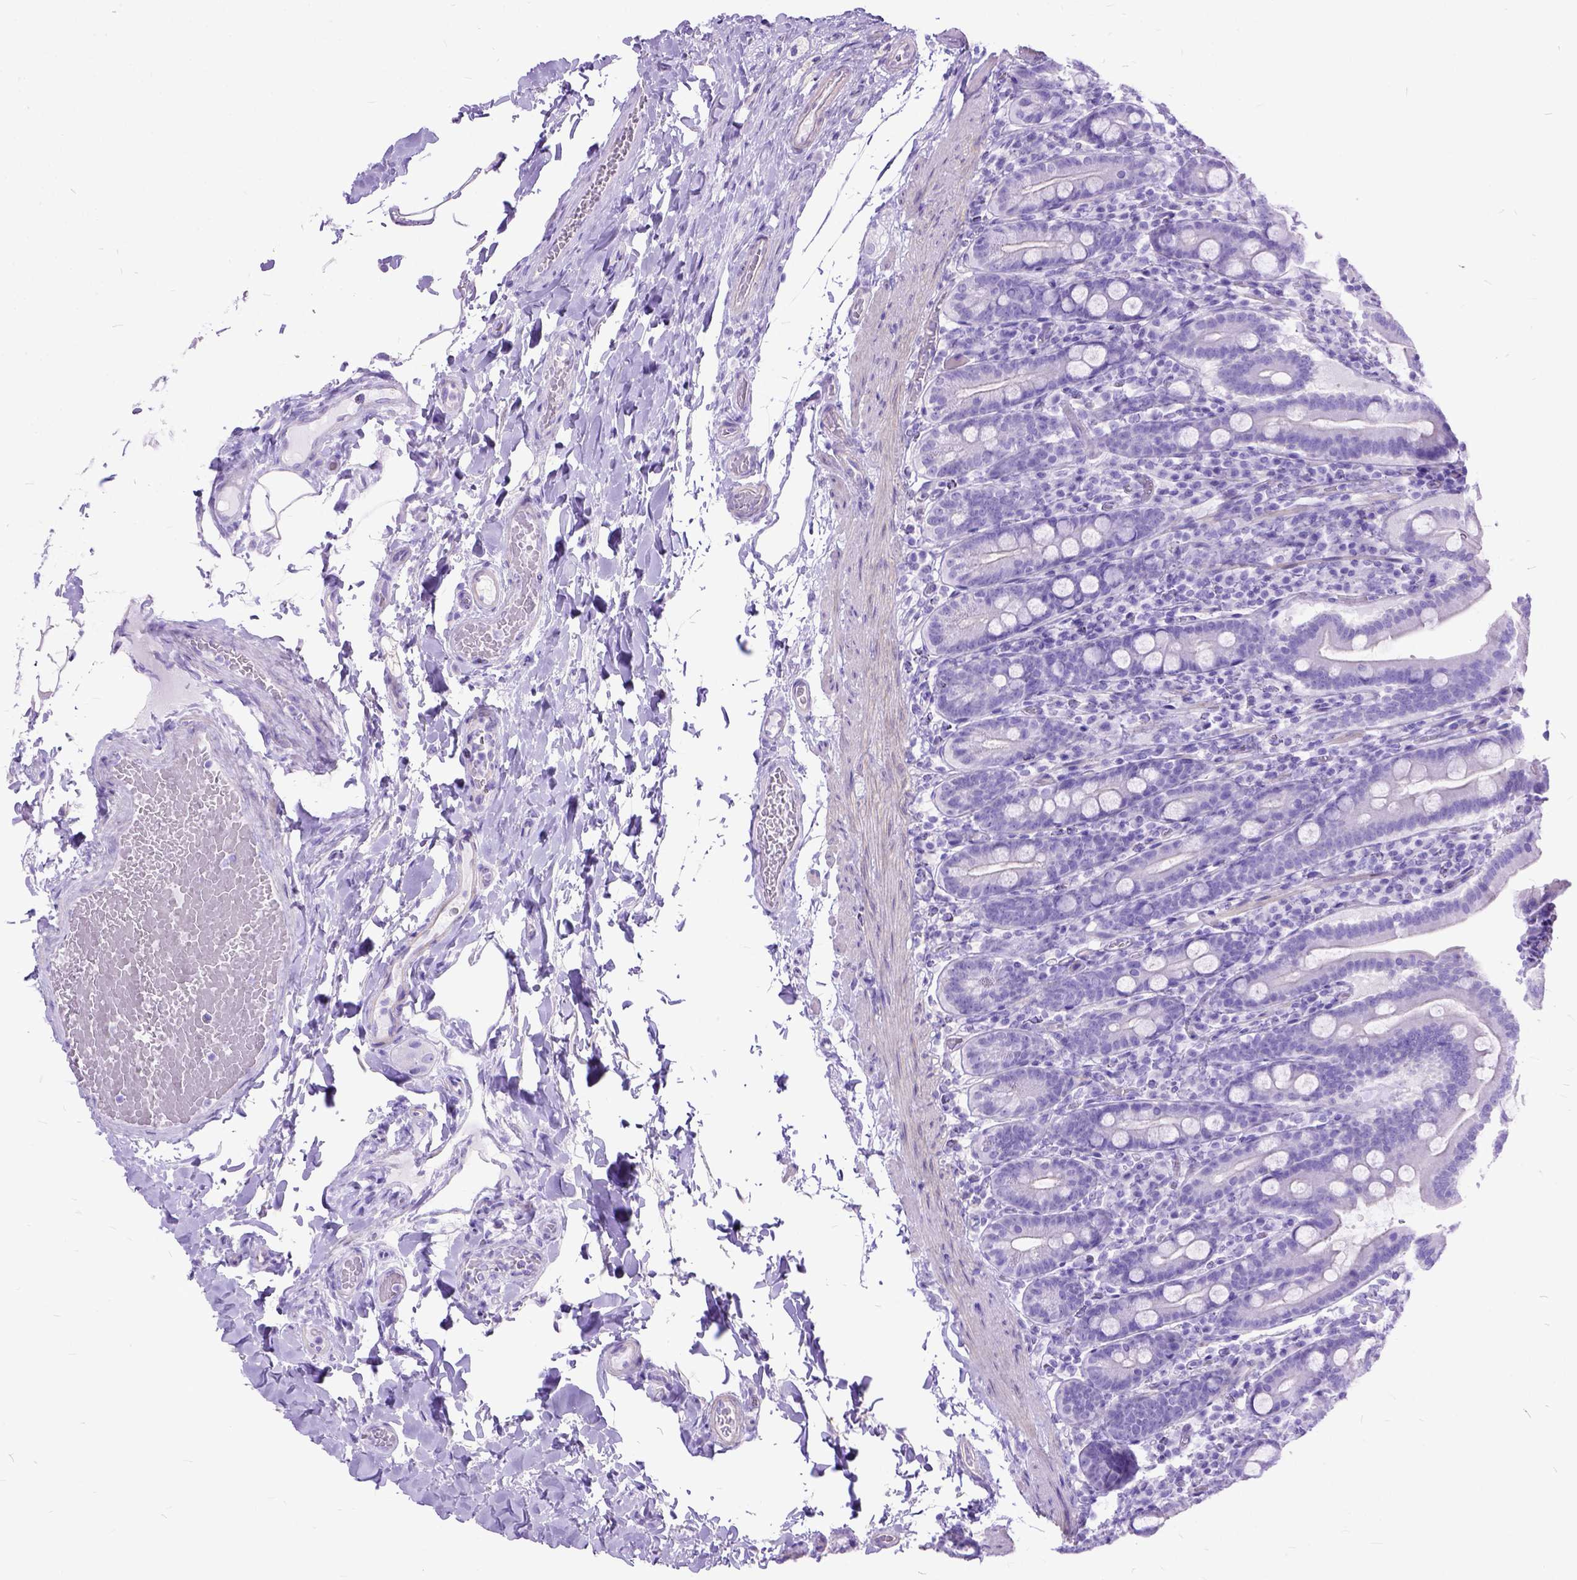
{"staining": {"intensity": "negative", "quantity": "none", "location": "none"}, "tissue": "small intestine", "cell_type": "Glandular cells", "image_type": "normal", "snomed": [{"axis": "morphology", "description": "Normal tissue, NOS"}, {"axis": "topography", "description": "Small intestine"}], "caption": "This is an IHC micrograph of normal small intestine. There is no staining in glandular cells.", "gene": "ARL9", "patient": {"sex": "male", "age": 26}}